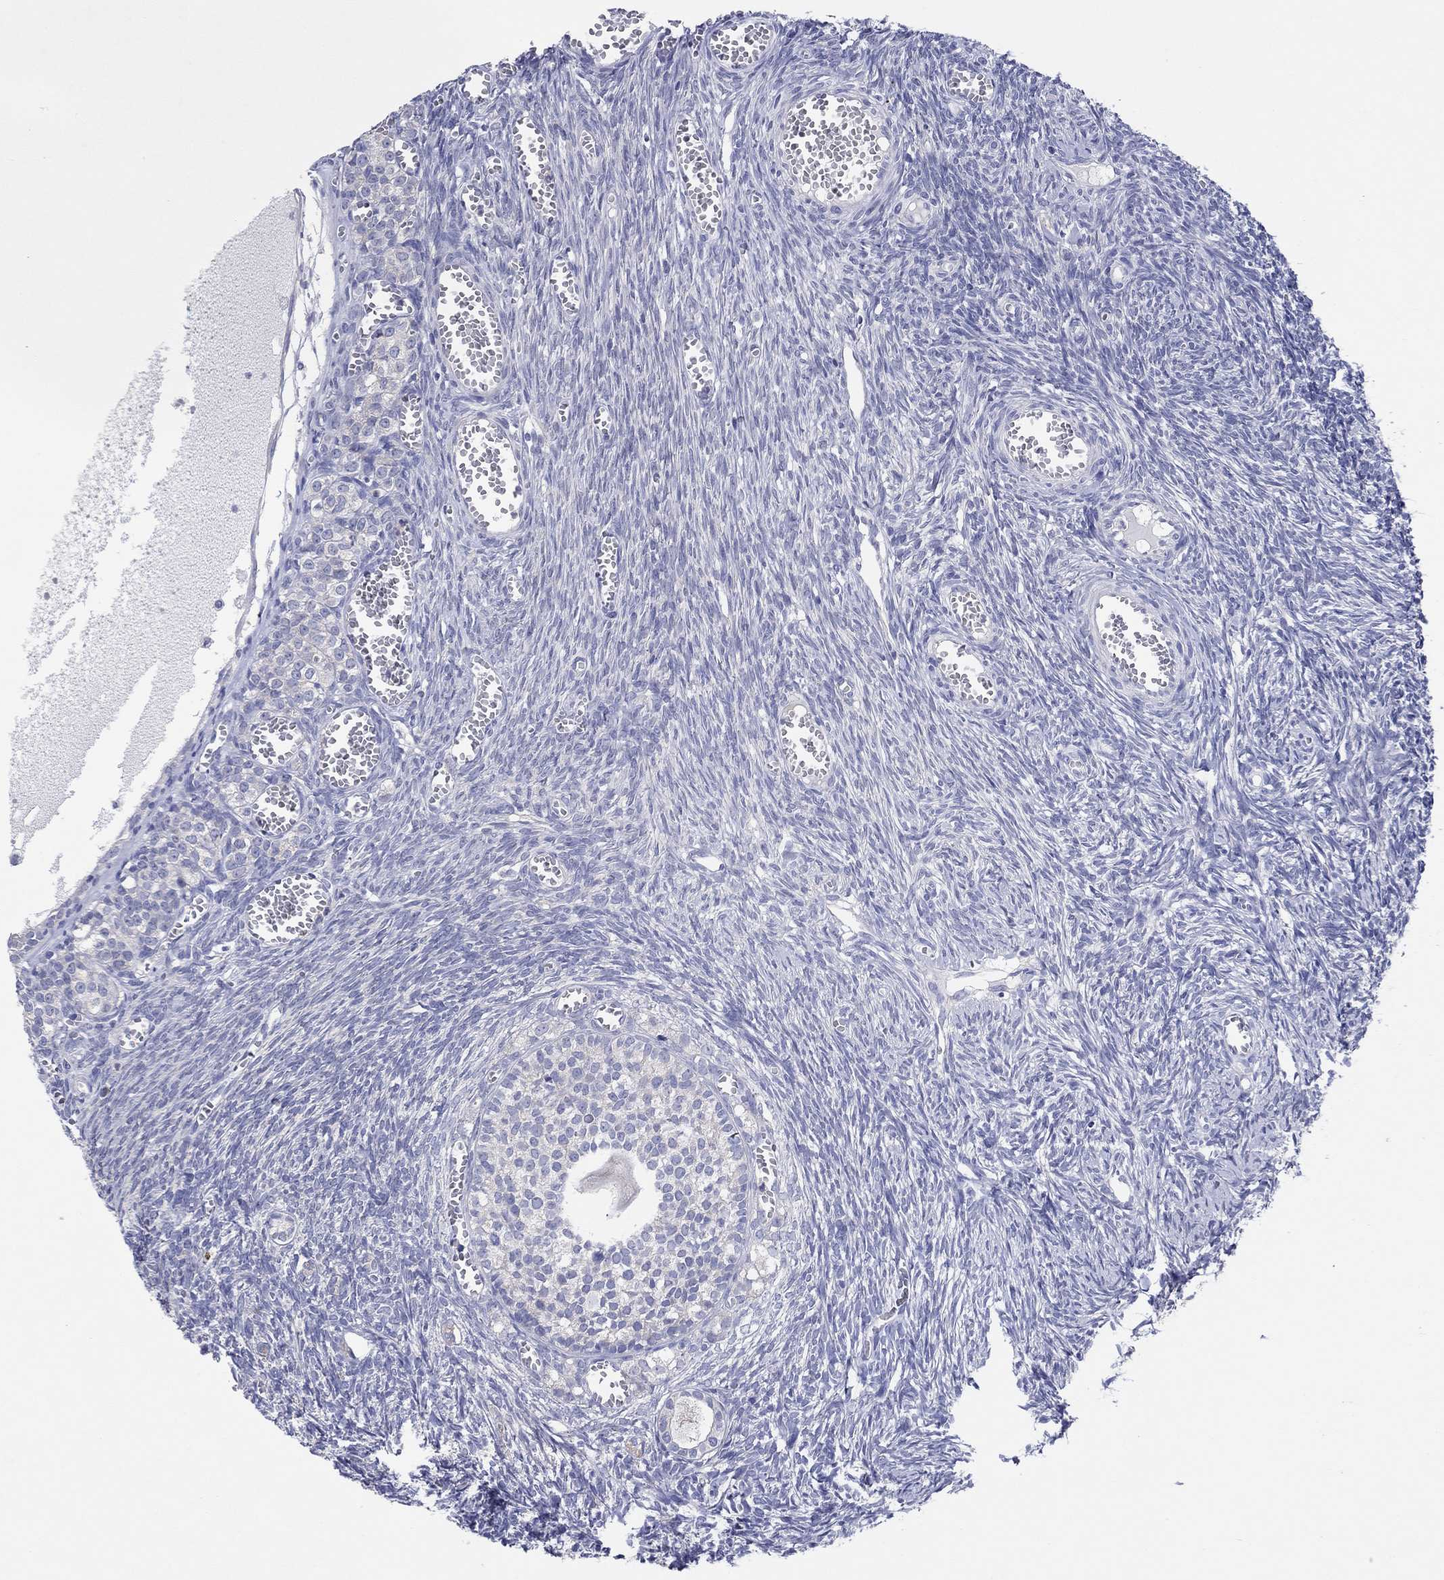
{"staining": {"intensity": "negative", "quantity": "none", "location": "none"}, "tissue": "ovary", "cell_type": "Follicle cells", "image_type": "normal", "snomed": [{"axis": "morphology", "description": "Normal tissue, NOS"}, {"axis": "topography", "description": "Ovary"}], "caption": "A high-resolution micrograph shows IHC staining of benign ovary, which shows no significant expression in follicle cells.", "gene": "HDC", "patient": {"sex": "female", "age": 43}}